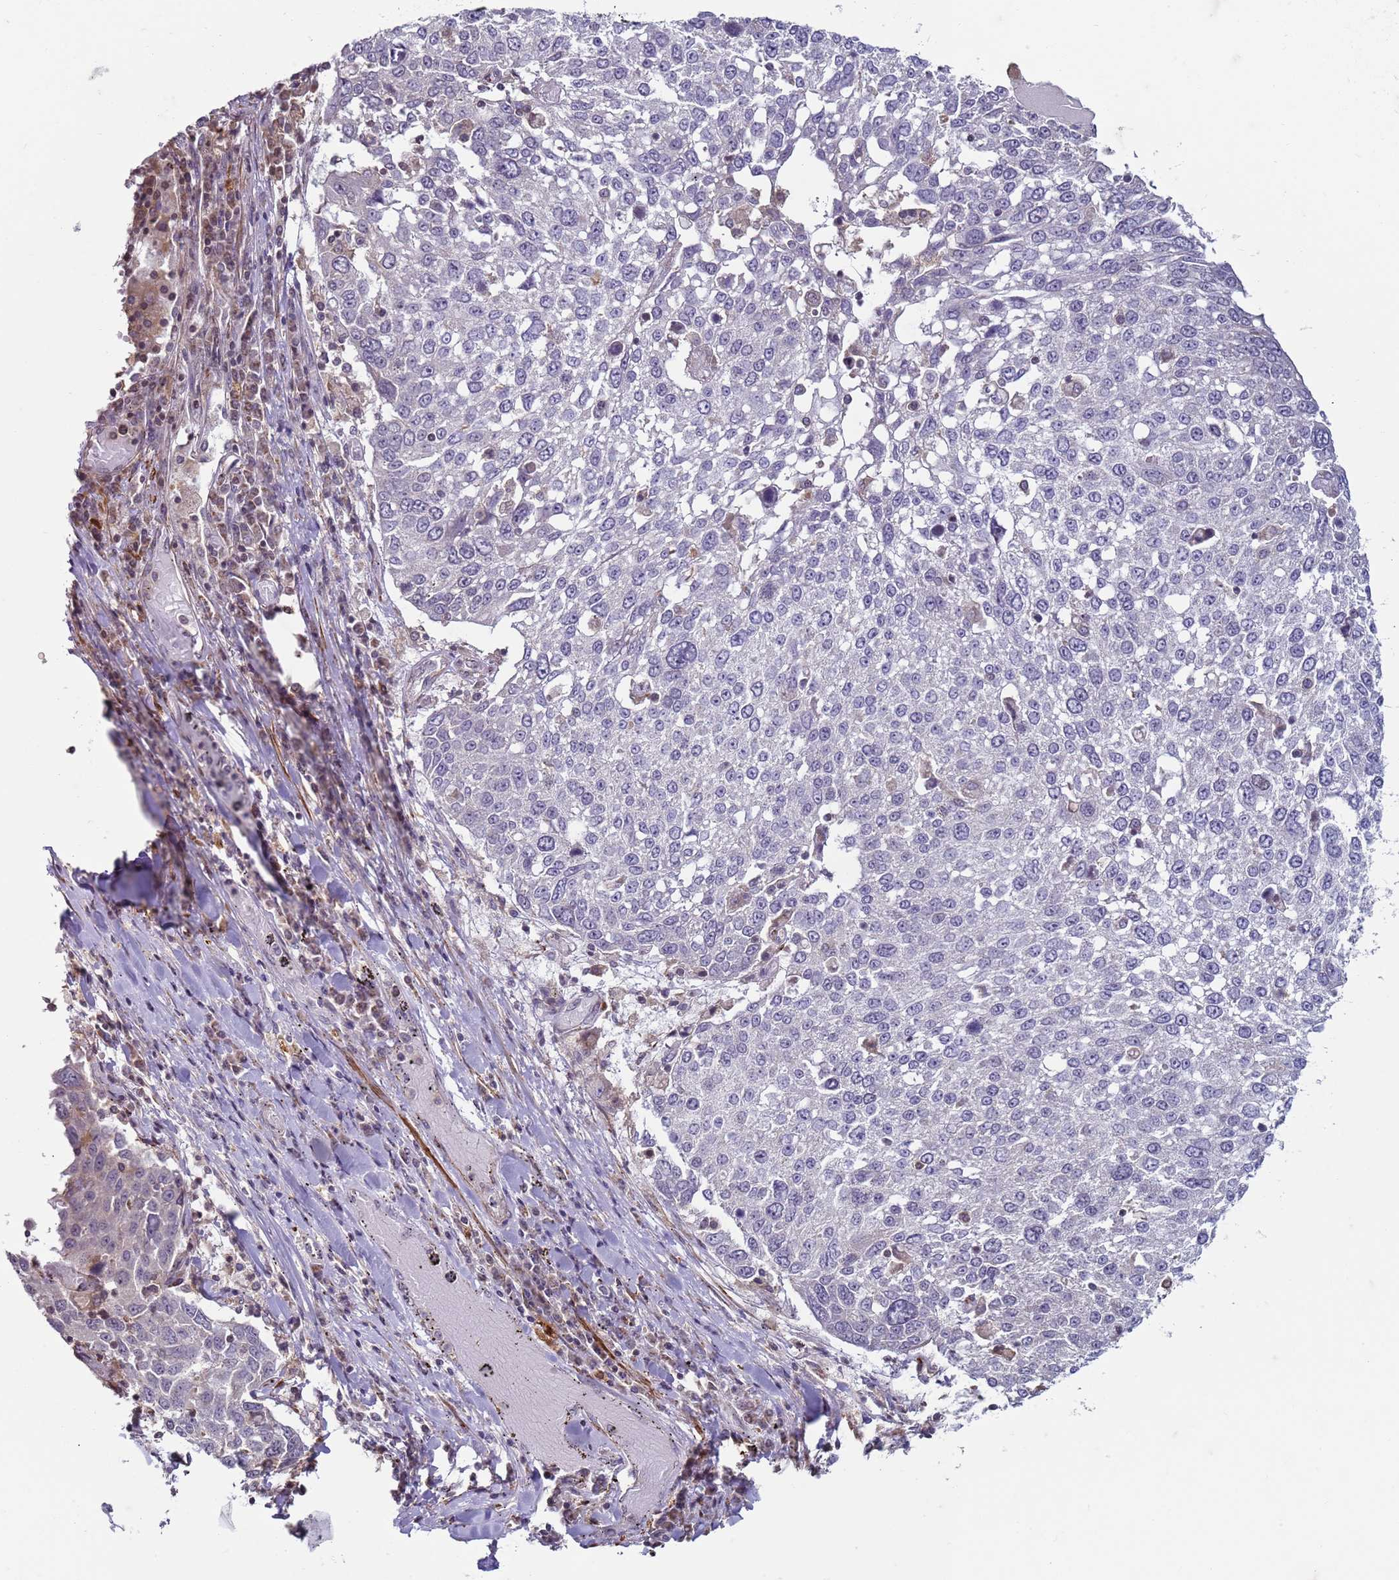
{"staining": {"intensity": "negative", "quantity": "none", "location": "none"}, "tissue": "lung cancer", "cell_type": "Tumor cells", "image_type": "cancer", "snomed": [{"axis": "morphology", "description": "Squamous cell carcinoma, NOS"}, {"axis": "topography", "description": "Lung"}], "caption": "DAB (3,3'-diaminobenzidine) immunohistochemical staining of human lung squamous cell carcinoma shows no significant staining in tumor cells.", "gene": "SNAPC4", "patient": {"sex": "male", "age": 65}}